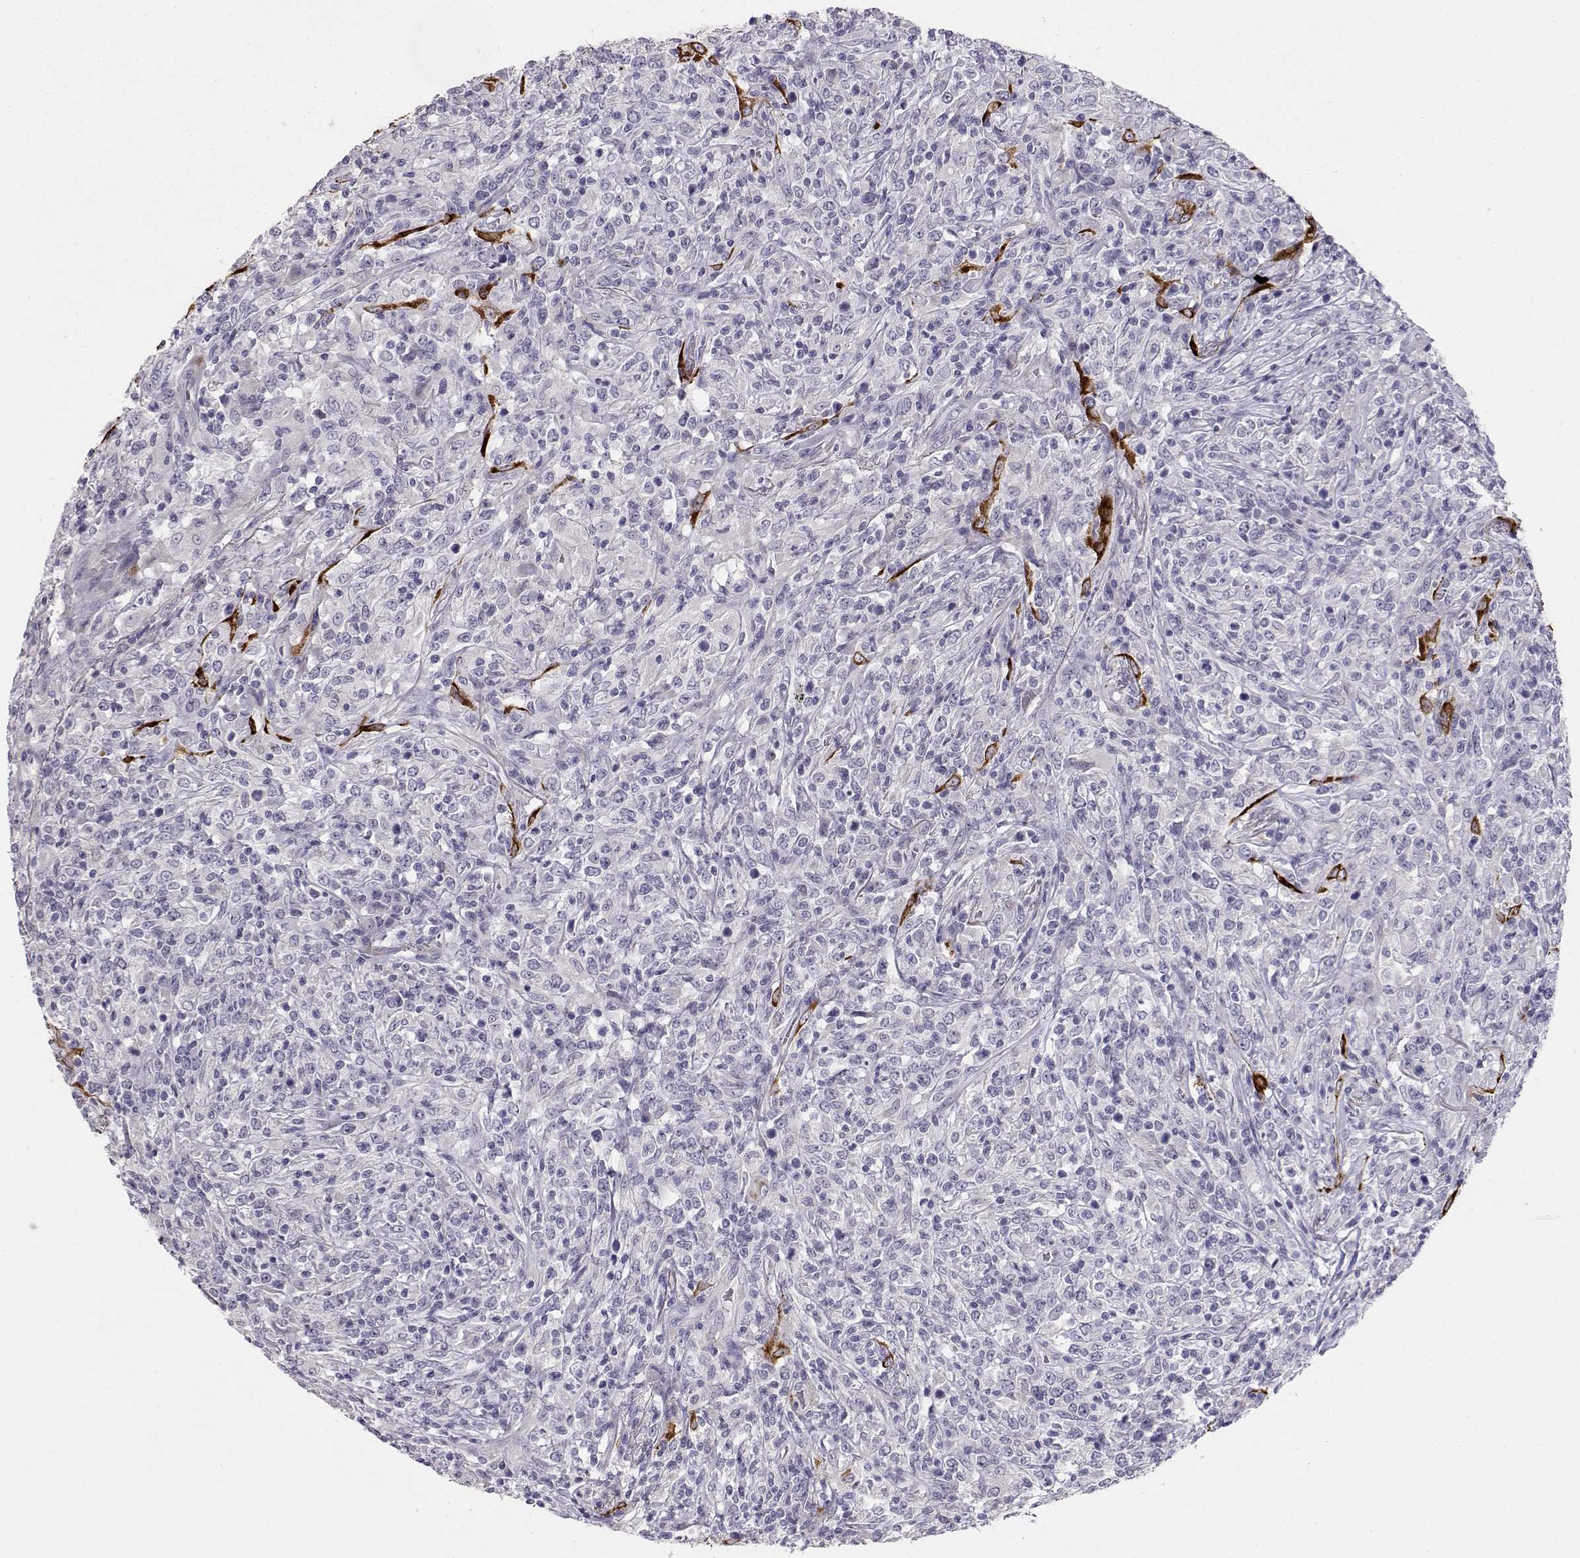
{"staining": {"intensity": "negative", "quantity": "none", "location": "none"}, "tissue": "lymphoma", "cell_type": "Tumor cells", "image_type": "cancer", "snomed": [{"axis": "morphology", "description": "Malignant lymphoma, non-Hodgkin's type, High grade"}, {"axis": "topography", "description": "Lung"}], "caption": "This is an IHC micrograph of human high-grade malignant lymphoma, non-Hodgkin's type. There is no positivity in tumor cells.", "gene": "LAMB3", "patient": {"sex": "male", "age": 79}}